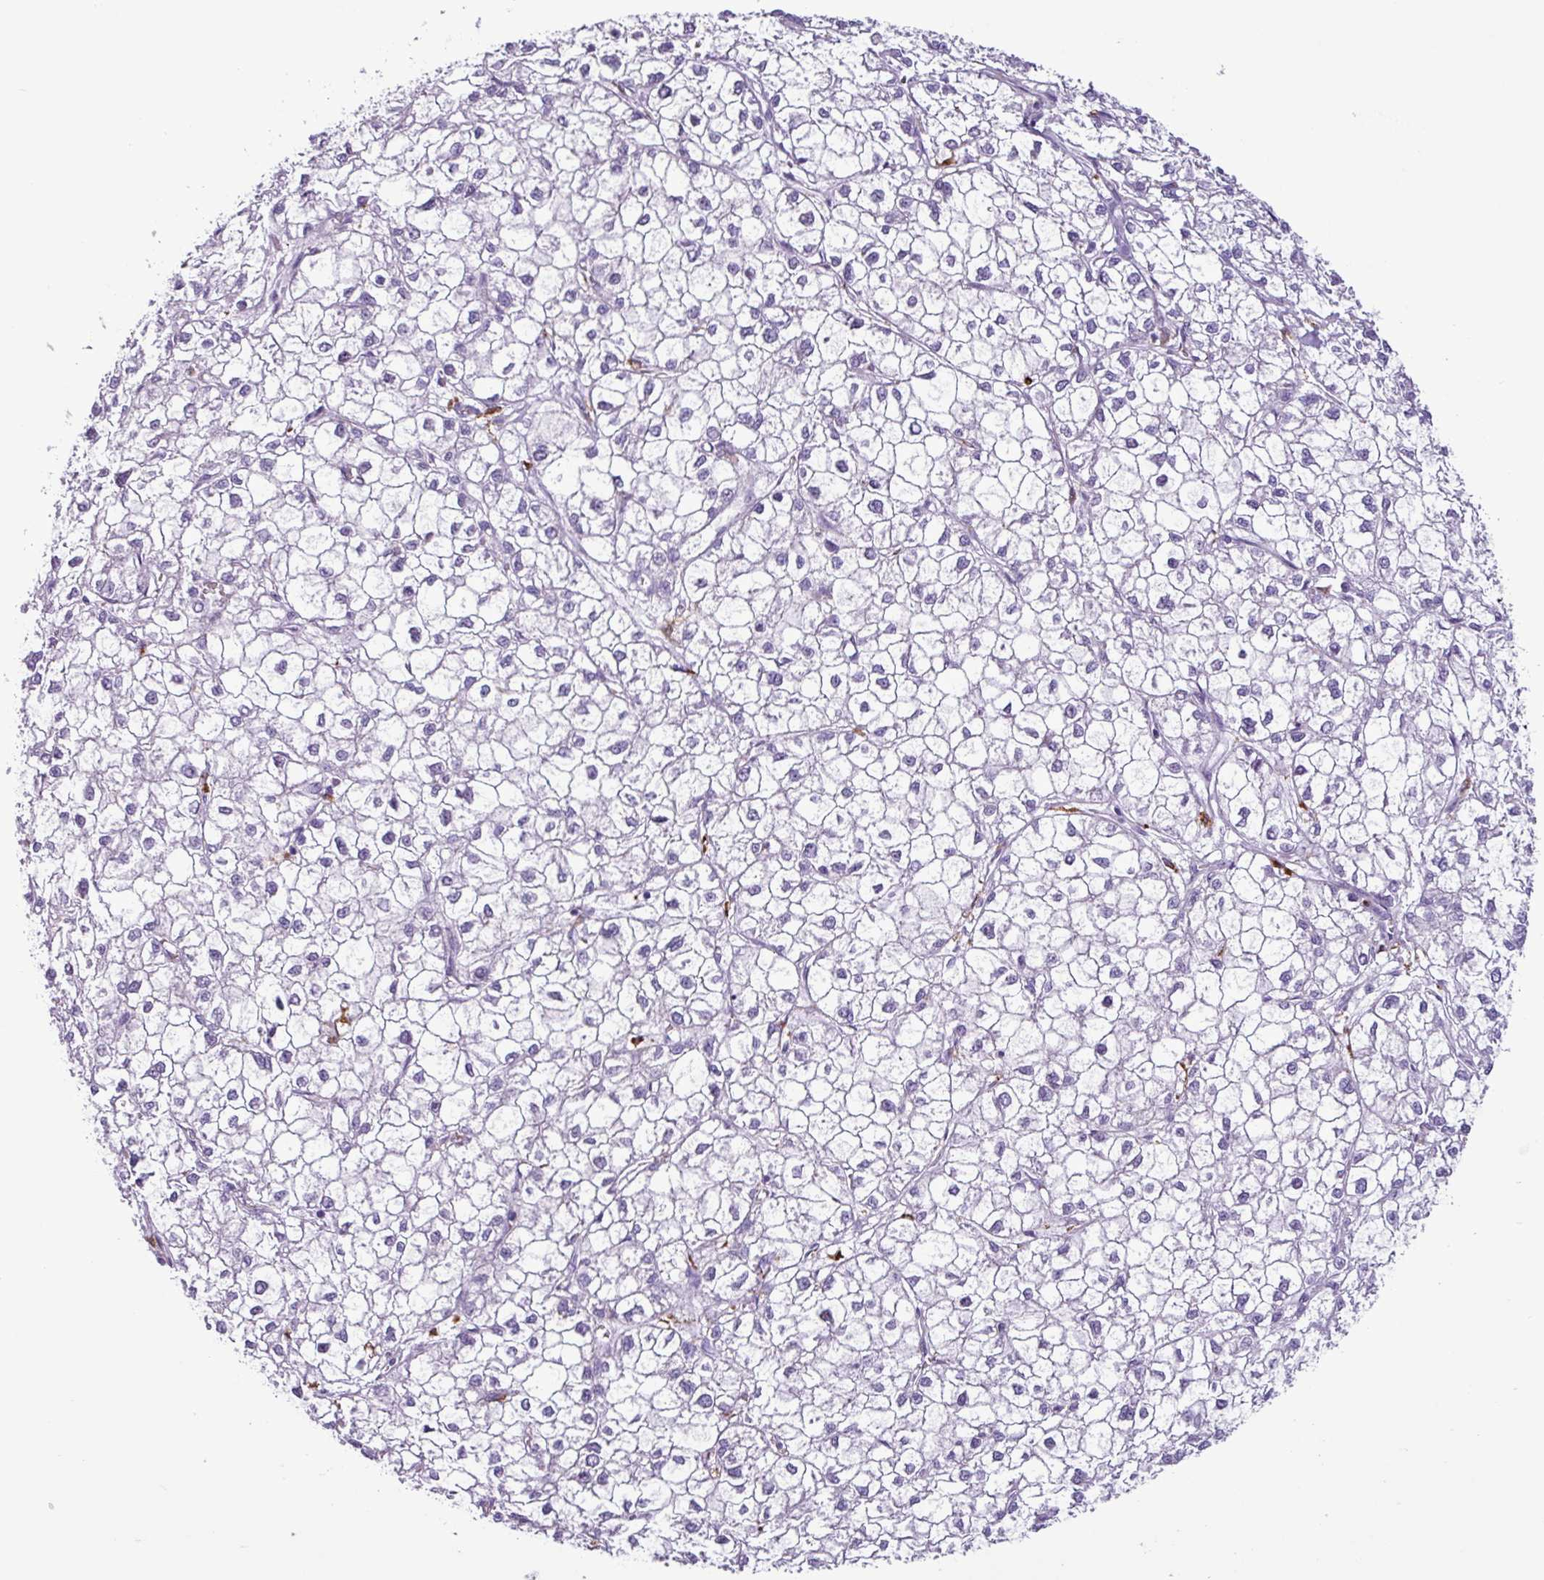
{"staining": {"intensity": "negative", "quantity": "none", "location": "none"}, "tissue": "liver cancer", "cell_type": "Tumor cells", "image_type": "cancer", "snomed": [{"axis": "morphology", "description": "Carcinoma, Hepatocellular, NOS"}, {"axis": "topography", "description": "Liver"}], "caption": "Immunohistochemistry (IHC) micrograph of neoplastic tissue: human hepatocellular carcinoma (liver) stained with DAB demonstrates no significant protein staining in tumor cells.", "gene": "TMEM200C", "patient": {"sex": "female", "age": 43}}